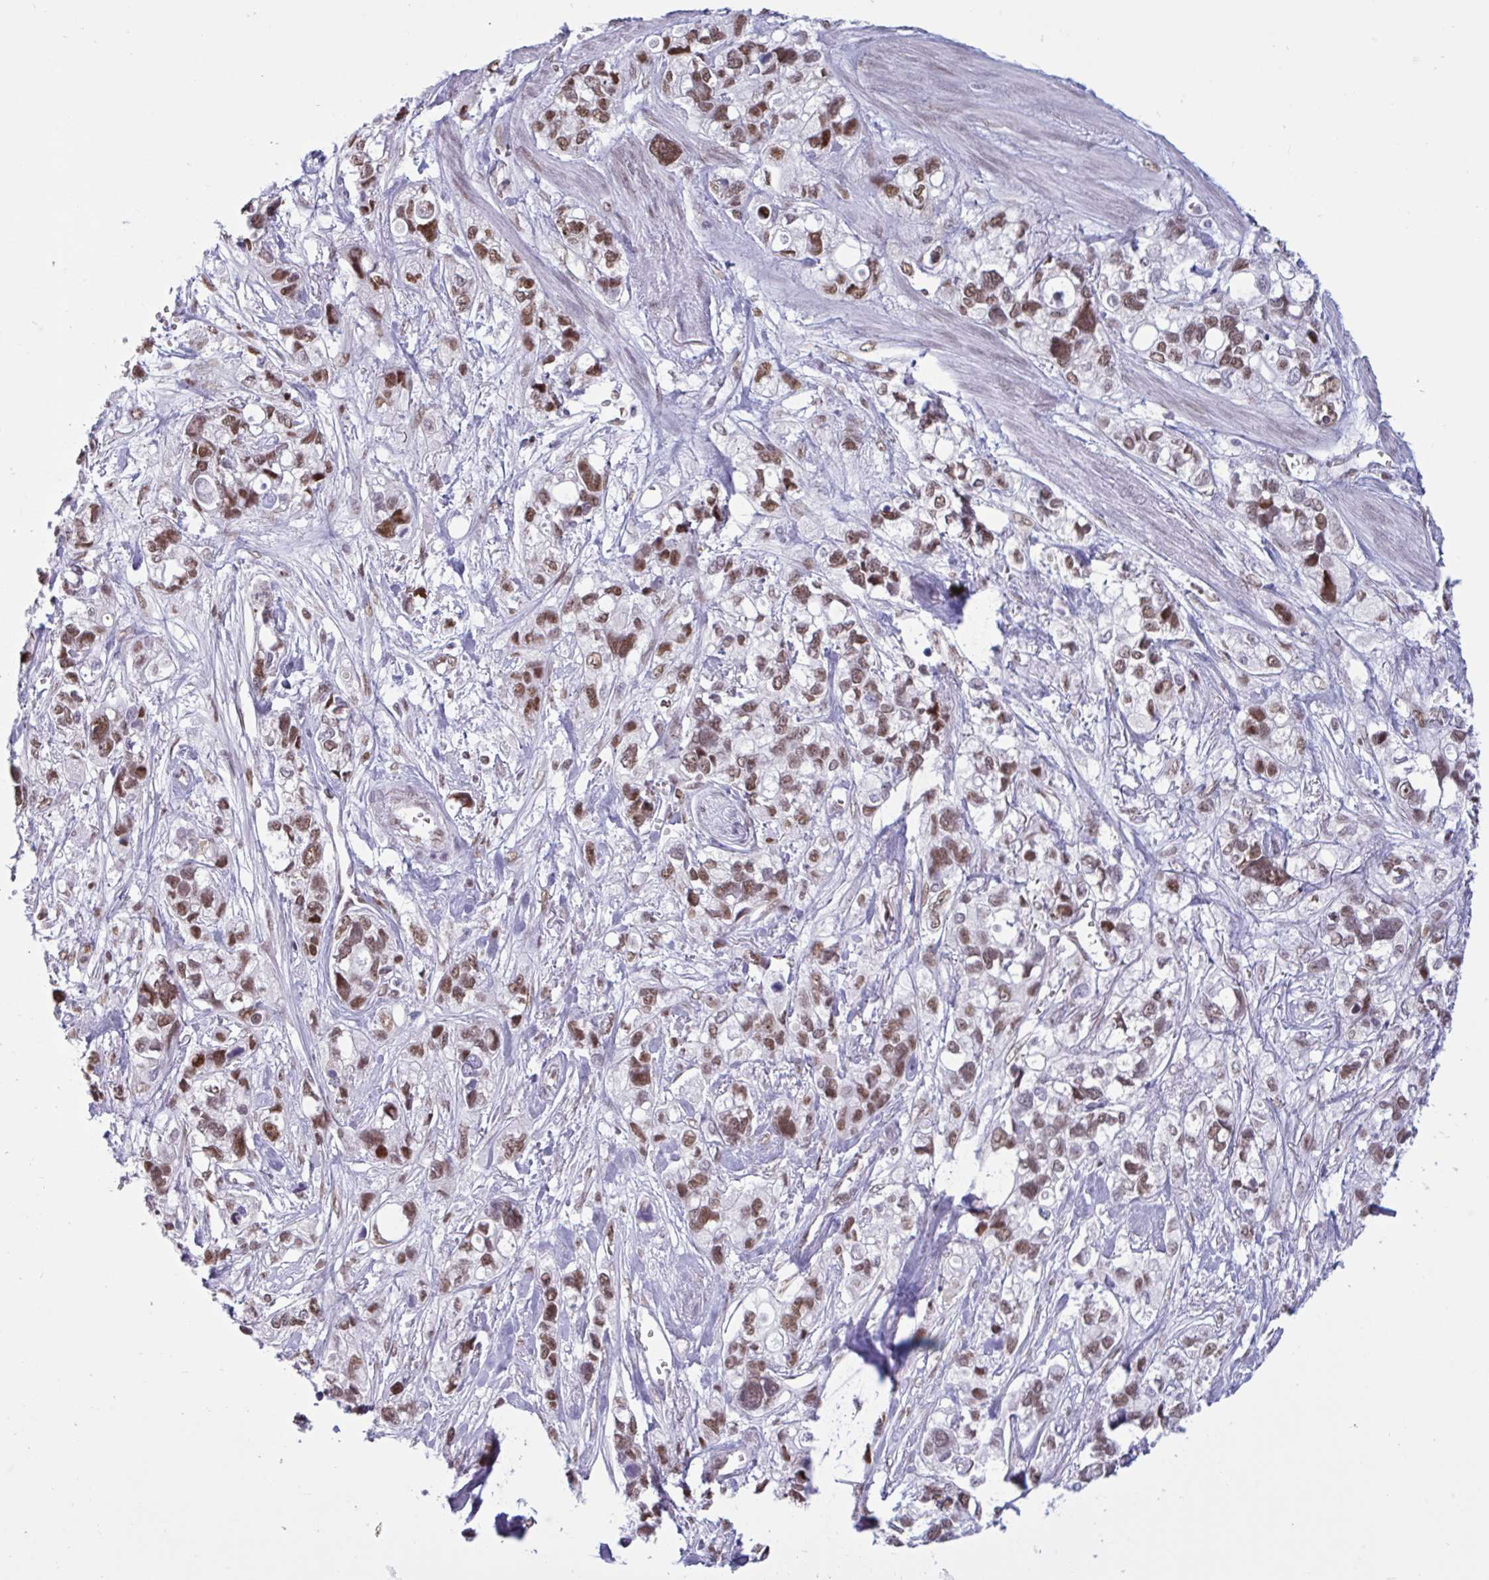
{"staining": {"intensity": "moderate", "quantity": ">75%", "location": "nuclear"}, "tissue": "stomach cancer", "cell_type": "Tumor cells", "image_type": "cancer", "snomed": [{"axis": "morphology", "description": "Adenocarcinoma, NOS"}, {"axis": "topography", "description": "Stomach, upper"}], "caption": "A micrograph showing moderate nuclear positivity in approximately >75% of tumor cells in adenocarcinoma (stomach), as visualized by brown immunohistochemical staining.", "gene": "CBFA2T2", "patient": {"sex": "female", "age": 81}}